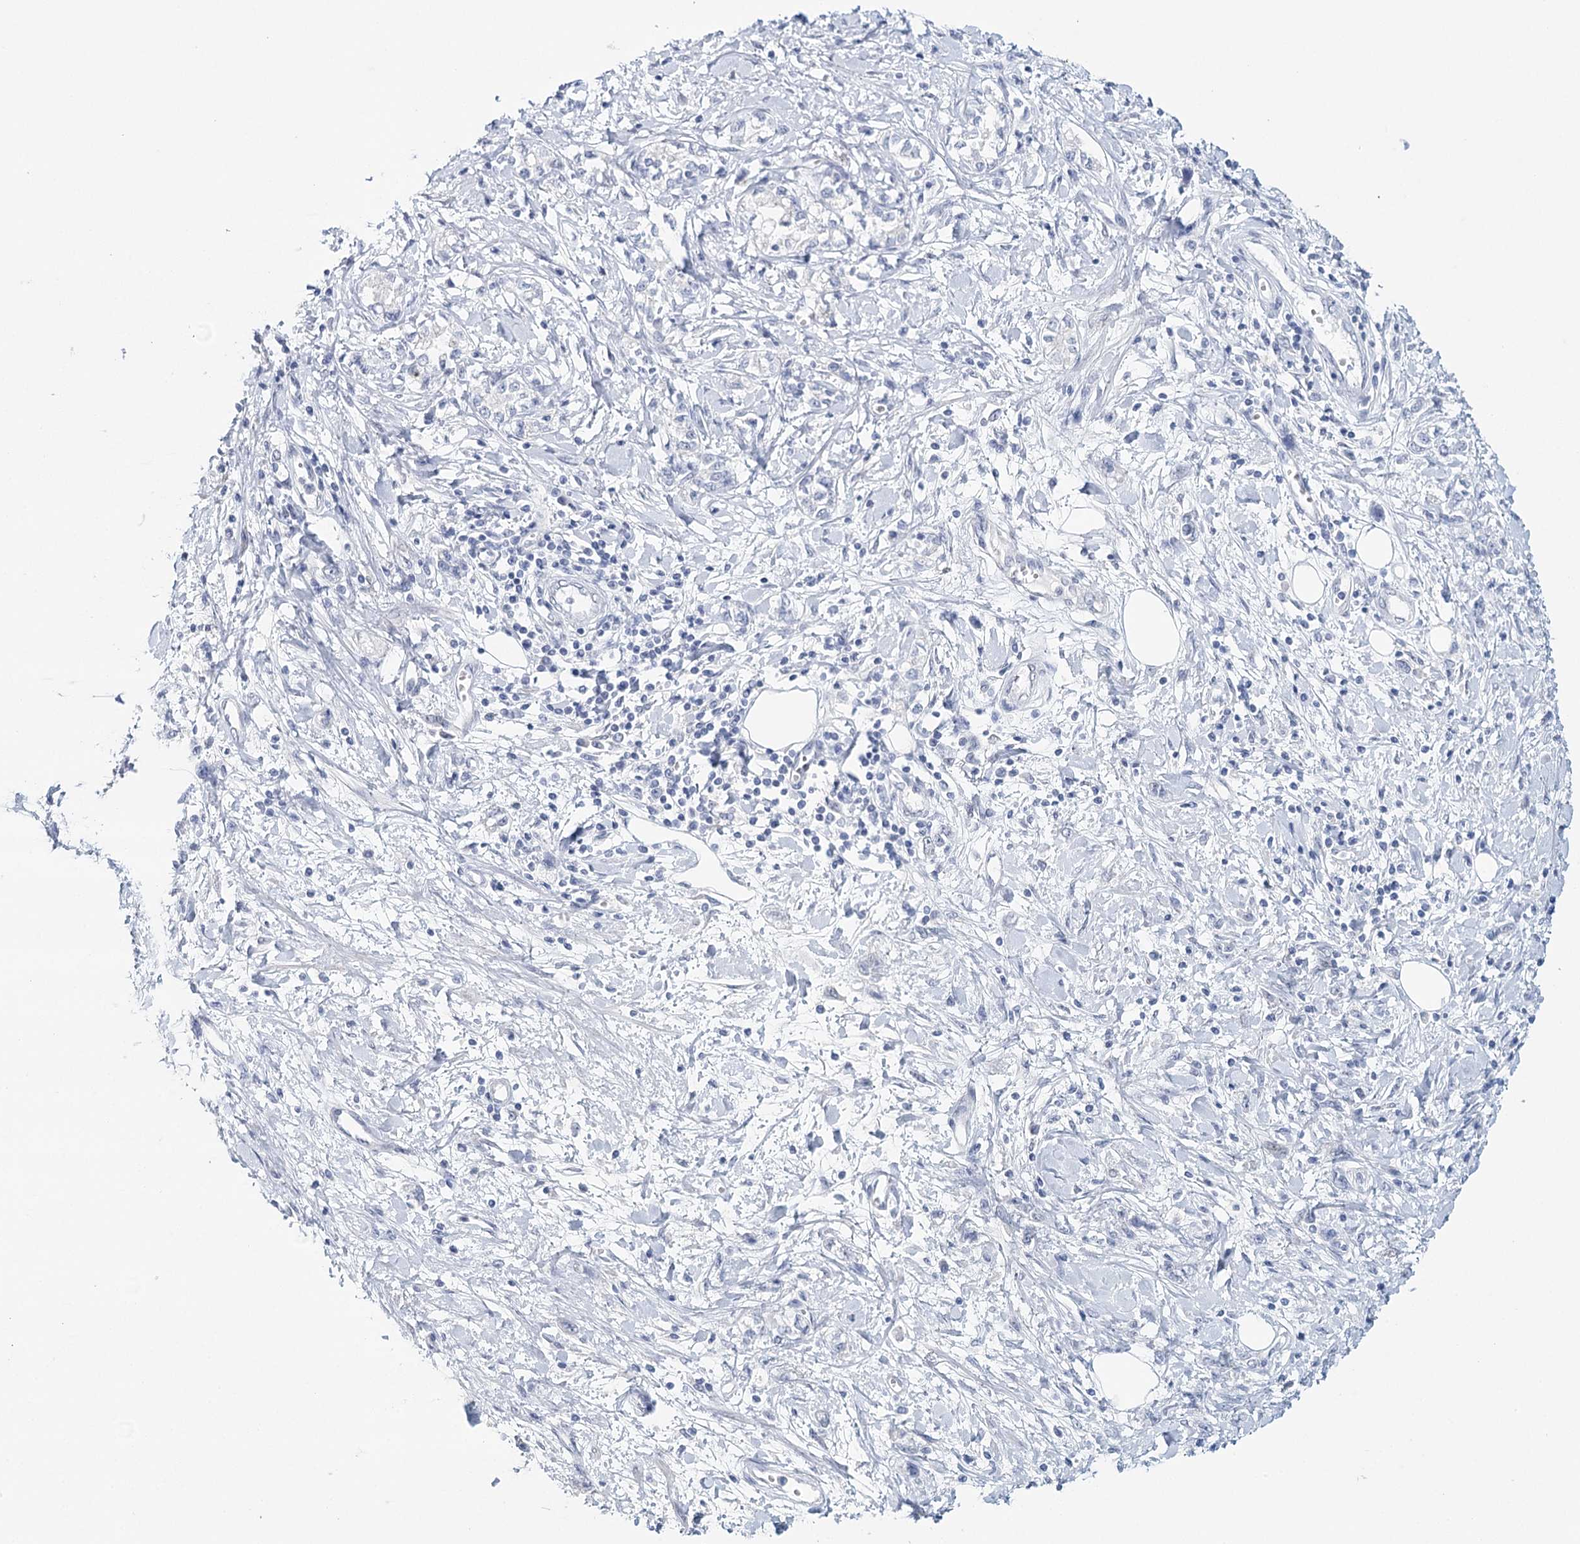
{"staining": {"intensity": "negative", "quantity": "none", "location": "none"}, "tissue": "stomach cancer", "cell_type": "Tumor cells", "image_type": "cancer", "snomed": [{"axis": "morphology", "description": "Adenocarcinoma, NOS"}, {"axis": "topography", "description": "Stomach"}], "caption": "This is a photomicrograph of IHC staining of adenocarcinoma (stomach), which shows no expression in tumor cells.", "gene": "HSPA4L", "patient": {"sex": "female", "age": 76}}